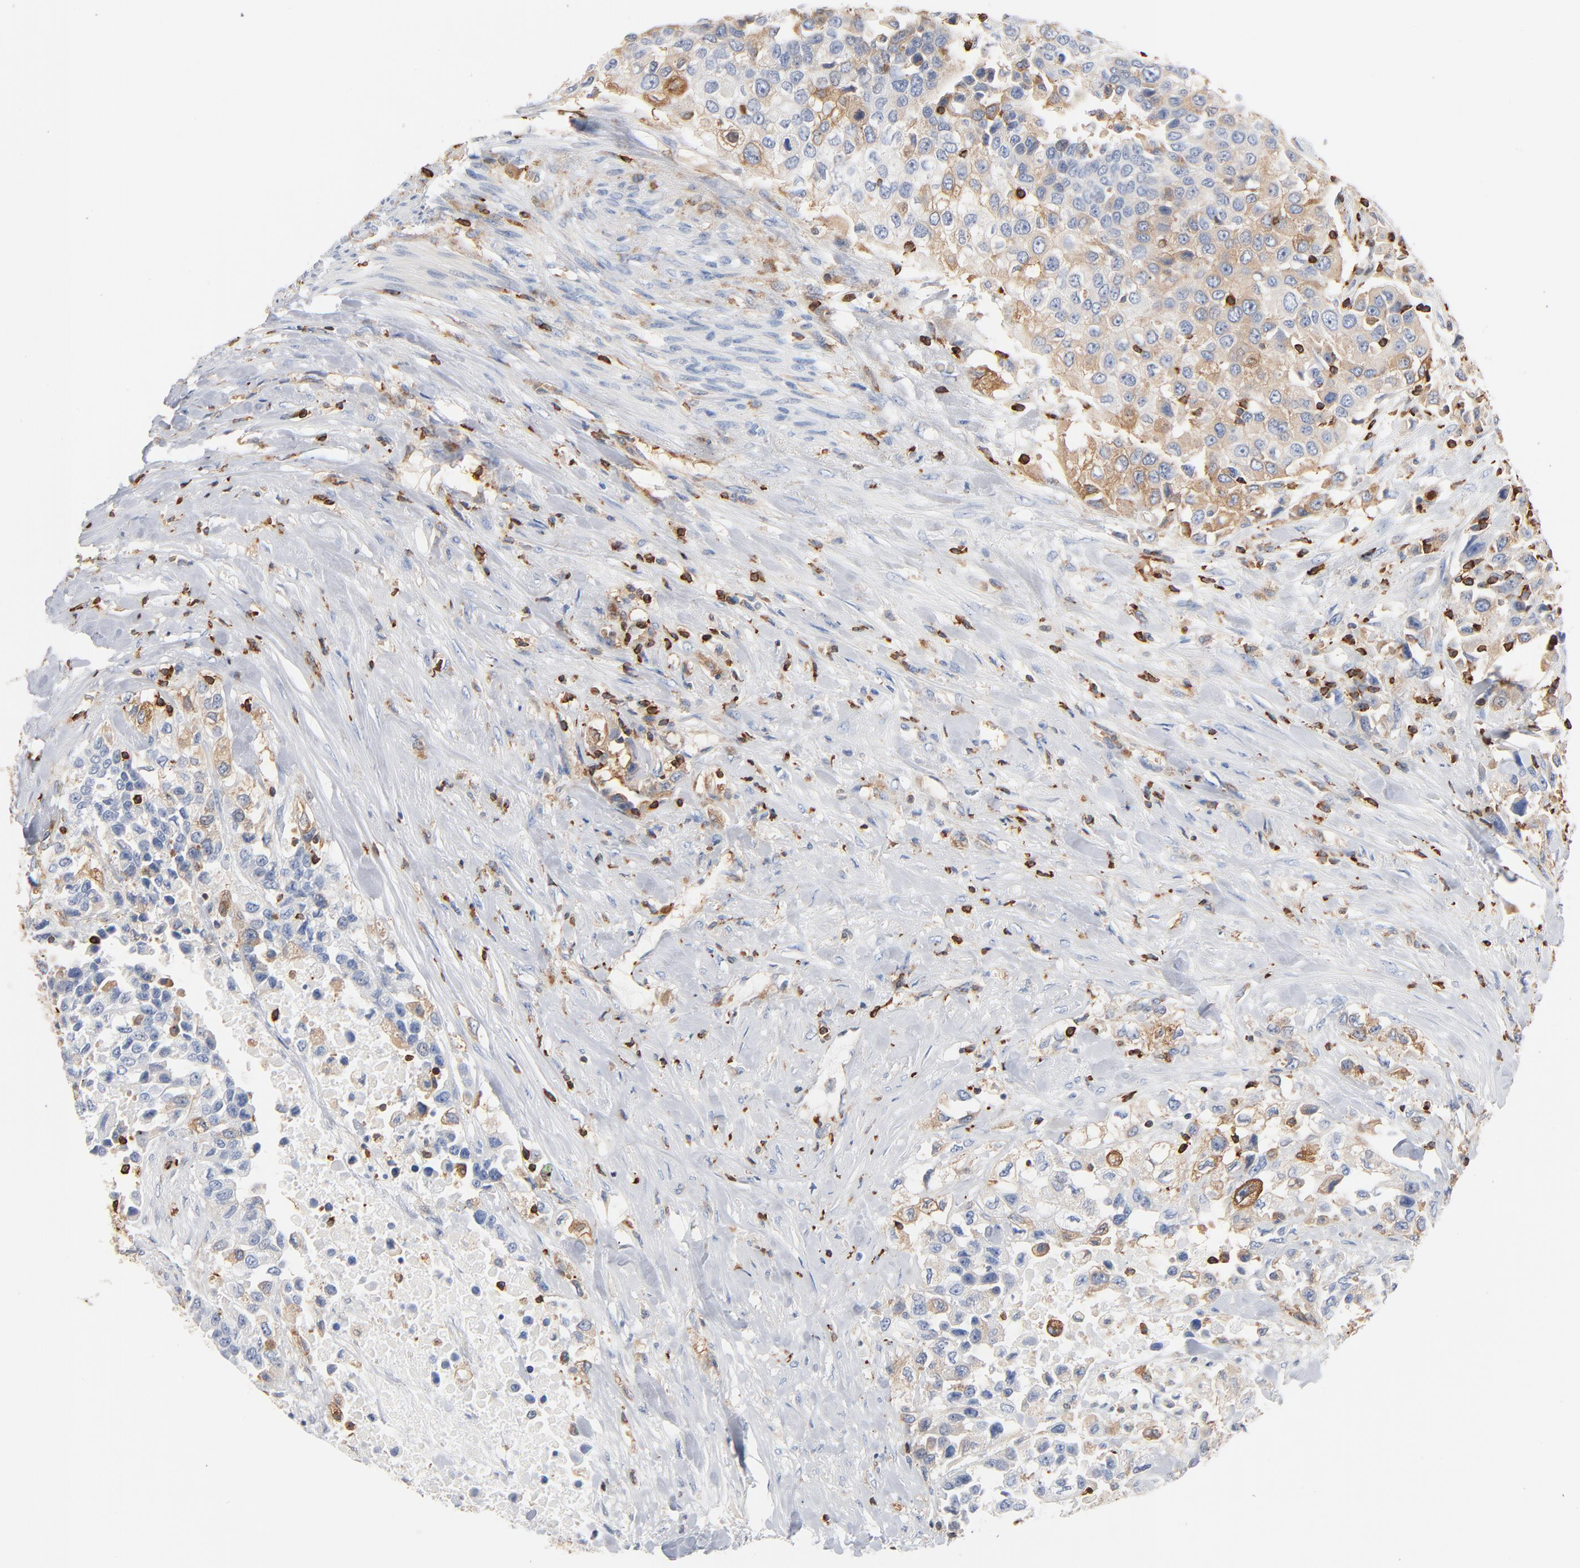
{"staining": {"intensity": "weak", "quantity": "<25%", "location": "cytoplasmic/membranous"}, "tissue": "urothelial cancer", "cell_type": "Tumor cells", "image_type": "cancer", "snomed": [{"axis": "morphology", "description": "Urothelial carcinoma, High grade"}, {"axis": "topography", "description": "Urinary bladder"}], "caption": "Immunohistochemical staining of human urothelial cancer demonstrates no significant staining in tumor cells.", "gene": "SH3KBP1", "patient": {"sex": "female", "age": 80}}